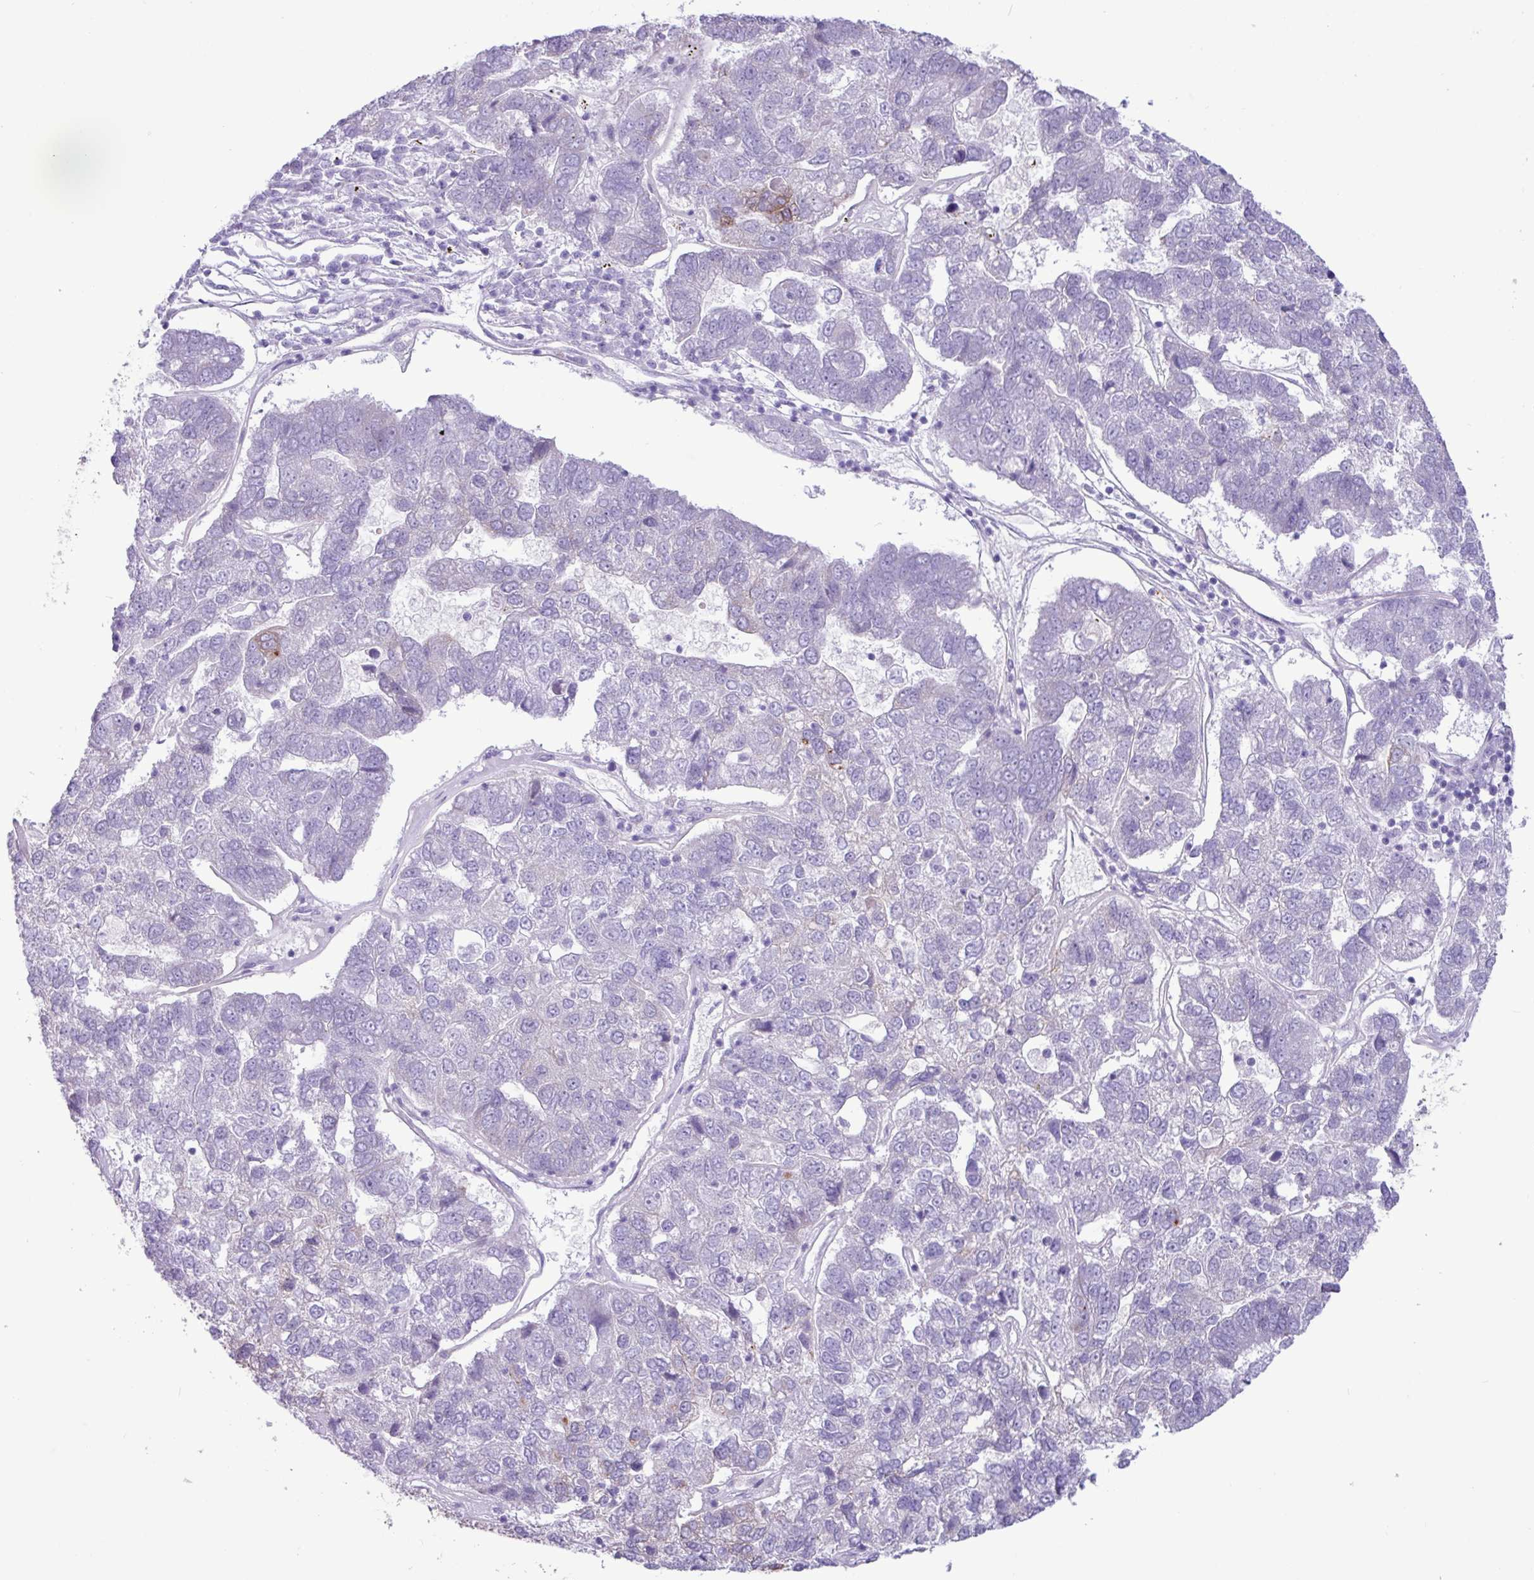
{"staining": {"intensity": "negative", "quantity": "none", "location": "none"}, "tissue": "pancreatic cancer", "cell_type": "Tumor cells", "image_type": "cancer", "snomed": [{"axis": "morphology", "description": "Adenocarcinoma, NOS"}, {"axis": "topography", "description": "Pancreas"}], "caption": "Human pancreatic cancer stained for a protein using IHC demonstrates no staining in tumor cells.", "gene": "SLC38A1", "patient": {"sex": "female", "age": 61}}